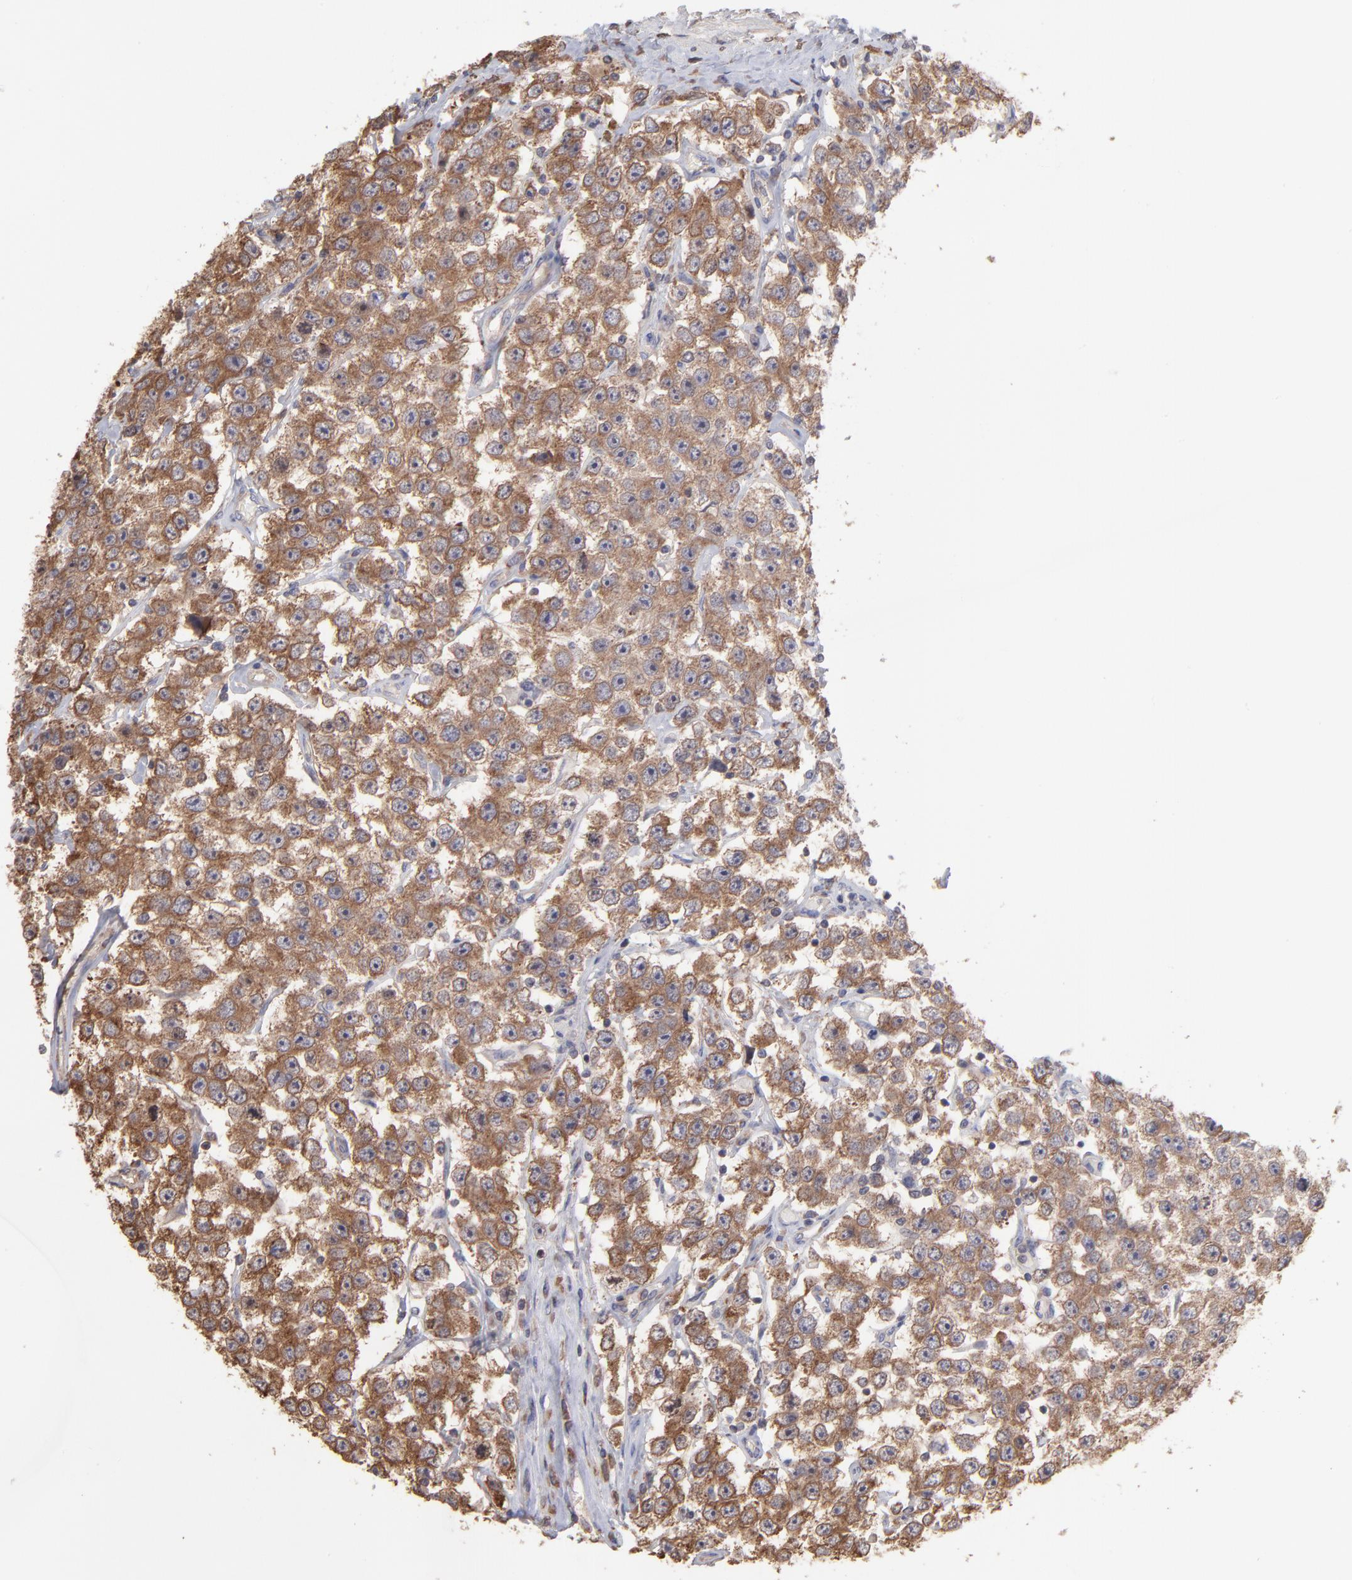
{"staining": {"intensity": "strong", "quantity": ">75%", "location": "cytoplasmic/membranous"}, "tissue": "testis cancer", "cell_type": "Tumor cells", "image_type": "cancer", "snomed": [{"axis": "morphology", "description": "Seminoma, NOS"}, {"axis": "topography", "description": "Testis"}], "caption": "Protein staining of testis seminoma tissue exhibits strong cytoplasmic/membranous staining in about >75% of tumor cells.", "gene": "MAPRE1", "patient": {"sex": "male", "age": 52}}